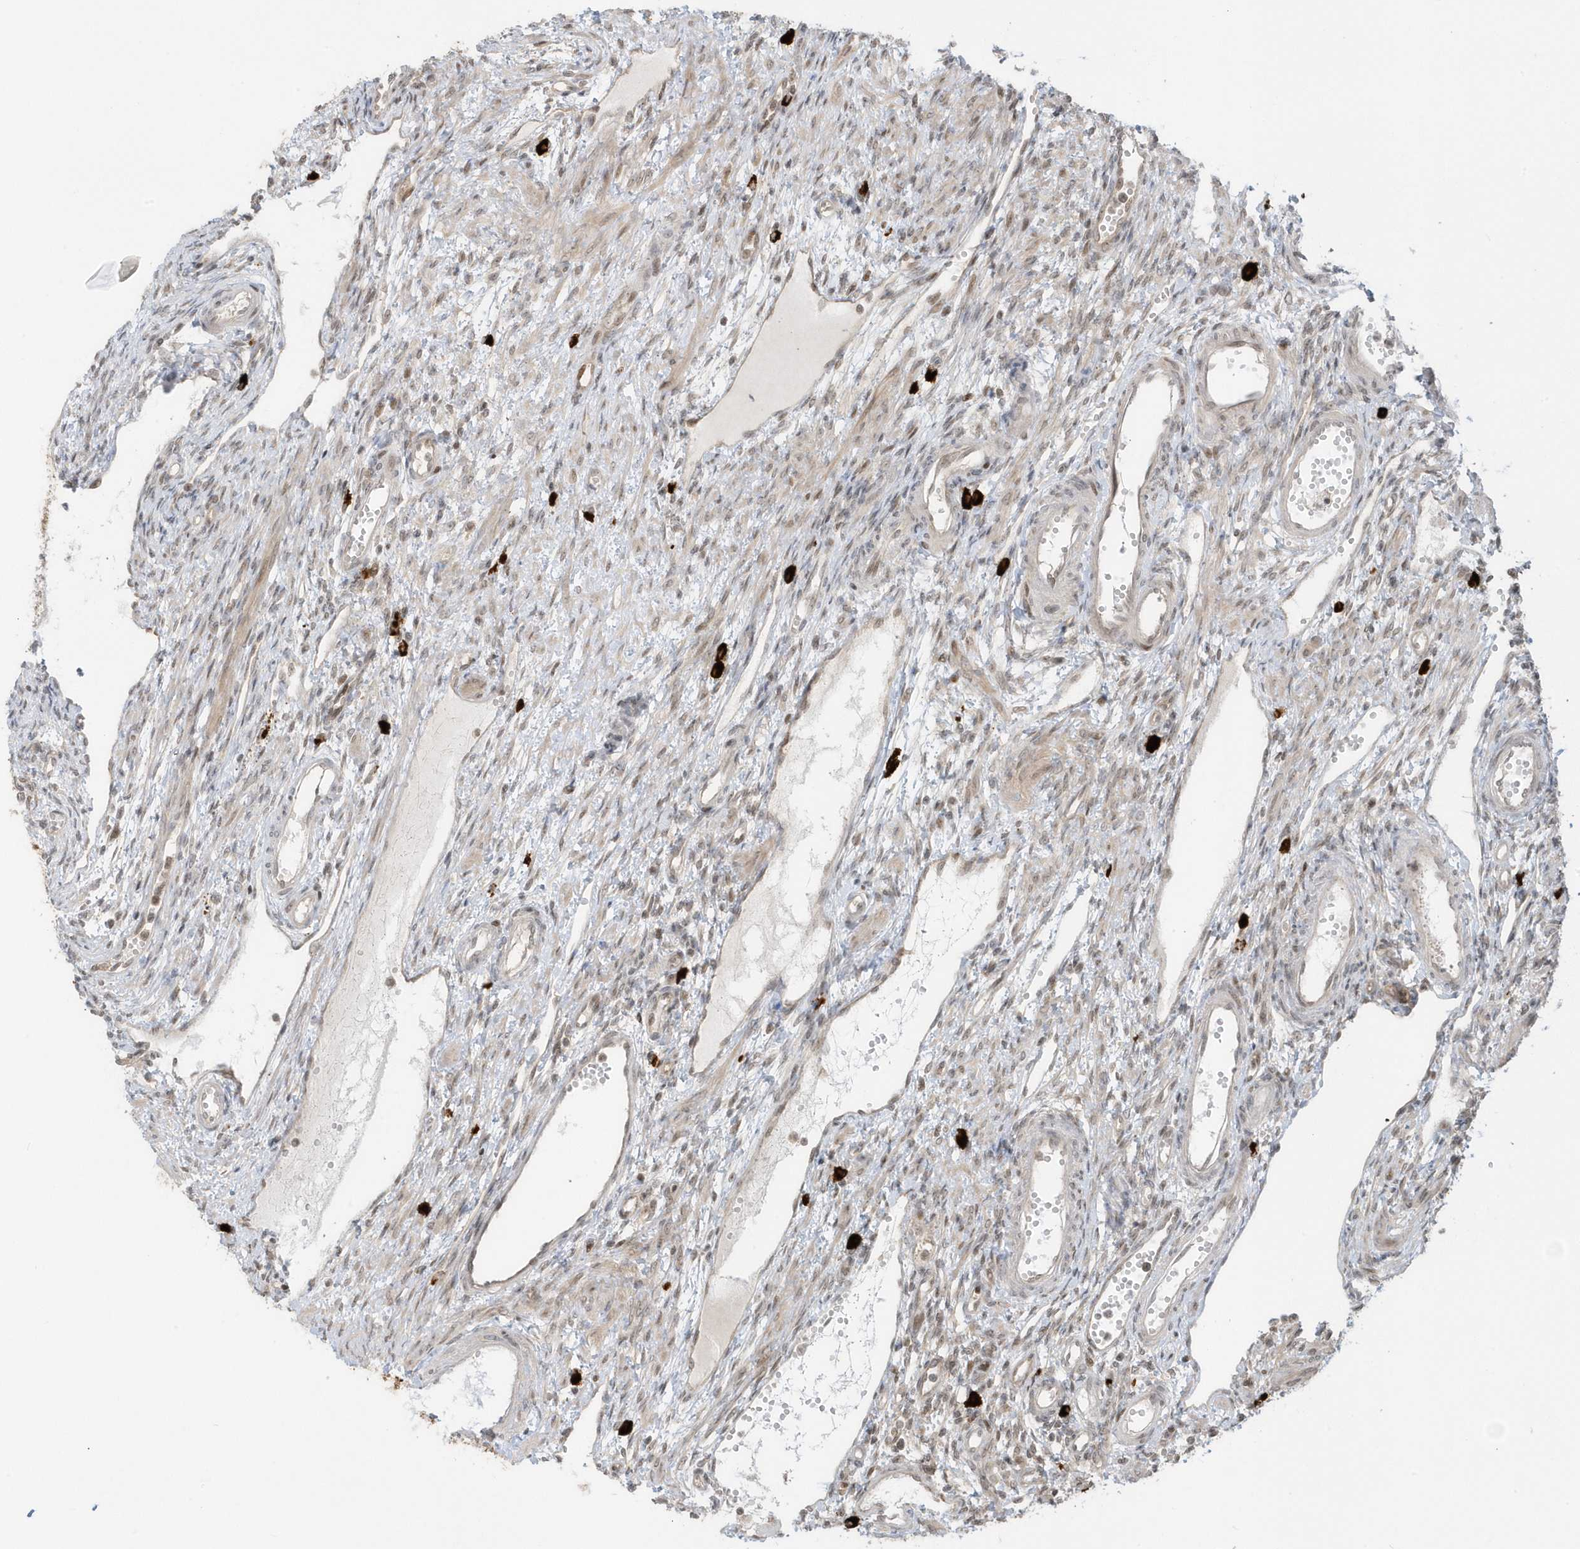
{"staining": {"intensity": "moderate", "quantity": ">75%", "location": "cytoplasmic/membranous,nuclear"}, "tissue": "ovary", "cell_type": "Follicle cells", "image_type": "normal", "snomed": [{"axis": "morphology", "description": "Normal tissue, NOS"}, {"axis": "morphology", "description": "Cyst, NOS"}, {"axis": "topography", "description": "Ovary"}], "caption": "Human ovary stained for a protein (brown) demonstrates moderate cytoplasmic/membranous,nuclear positive positivity in about >75% of follicle cells.", "gene": "PPP1R7", "patient": {"sex": "female", "age": 33}}